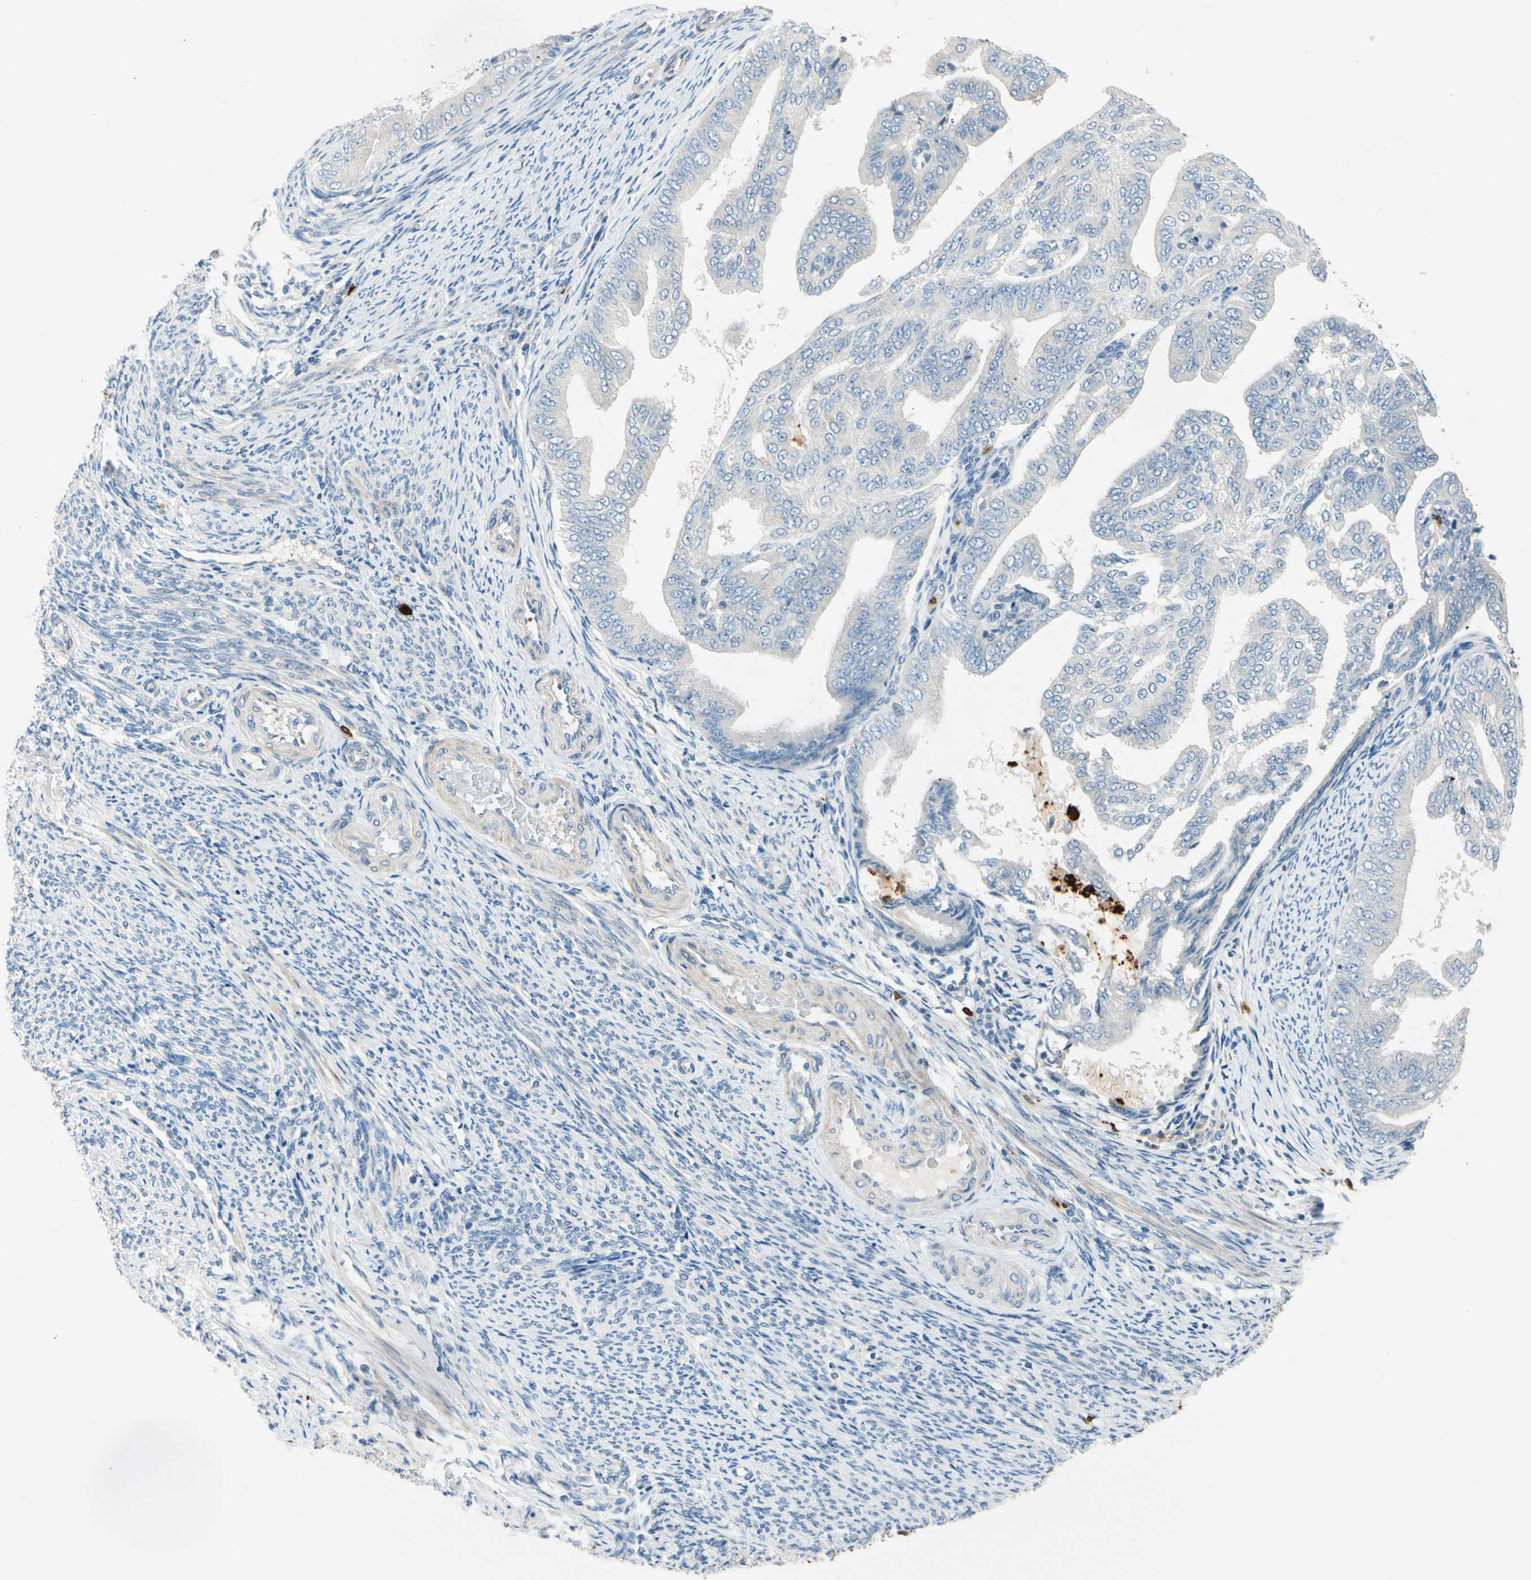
{"staining": {"intensity": "negative", "quantity": "none", "location": "none"}, "tissue": "endometrial cancer", "cell_type": "Tumor cells", "image_type": "cancer", "snomed": [{"axis": "morphology", "description": "Adenocarcinoma, NOS"}, {"axis": "topography", "description": "Endometrium"}], "caption": "DAB (3,3'-diaminobenzidine) immunohistochemical staining of endometrial cancer exhibits no significant expression in tumor cells. Nuclei are stained in blue.", "gene": "TRAF5", "patient": {"sex": "female", "age": 58}}